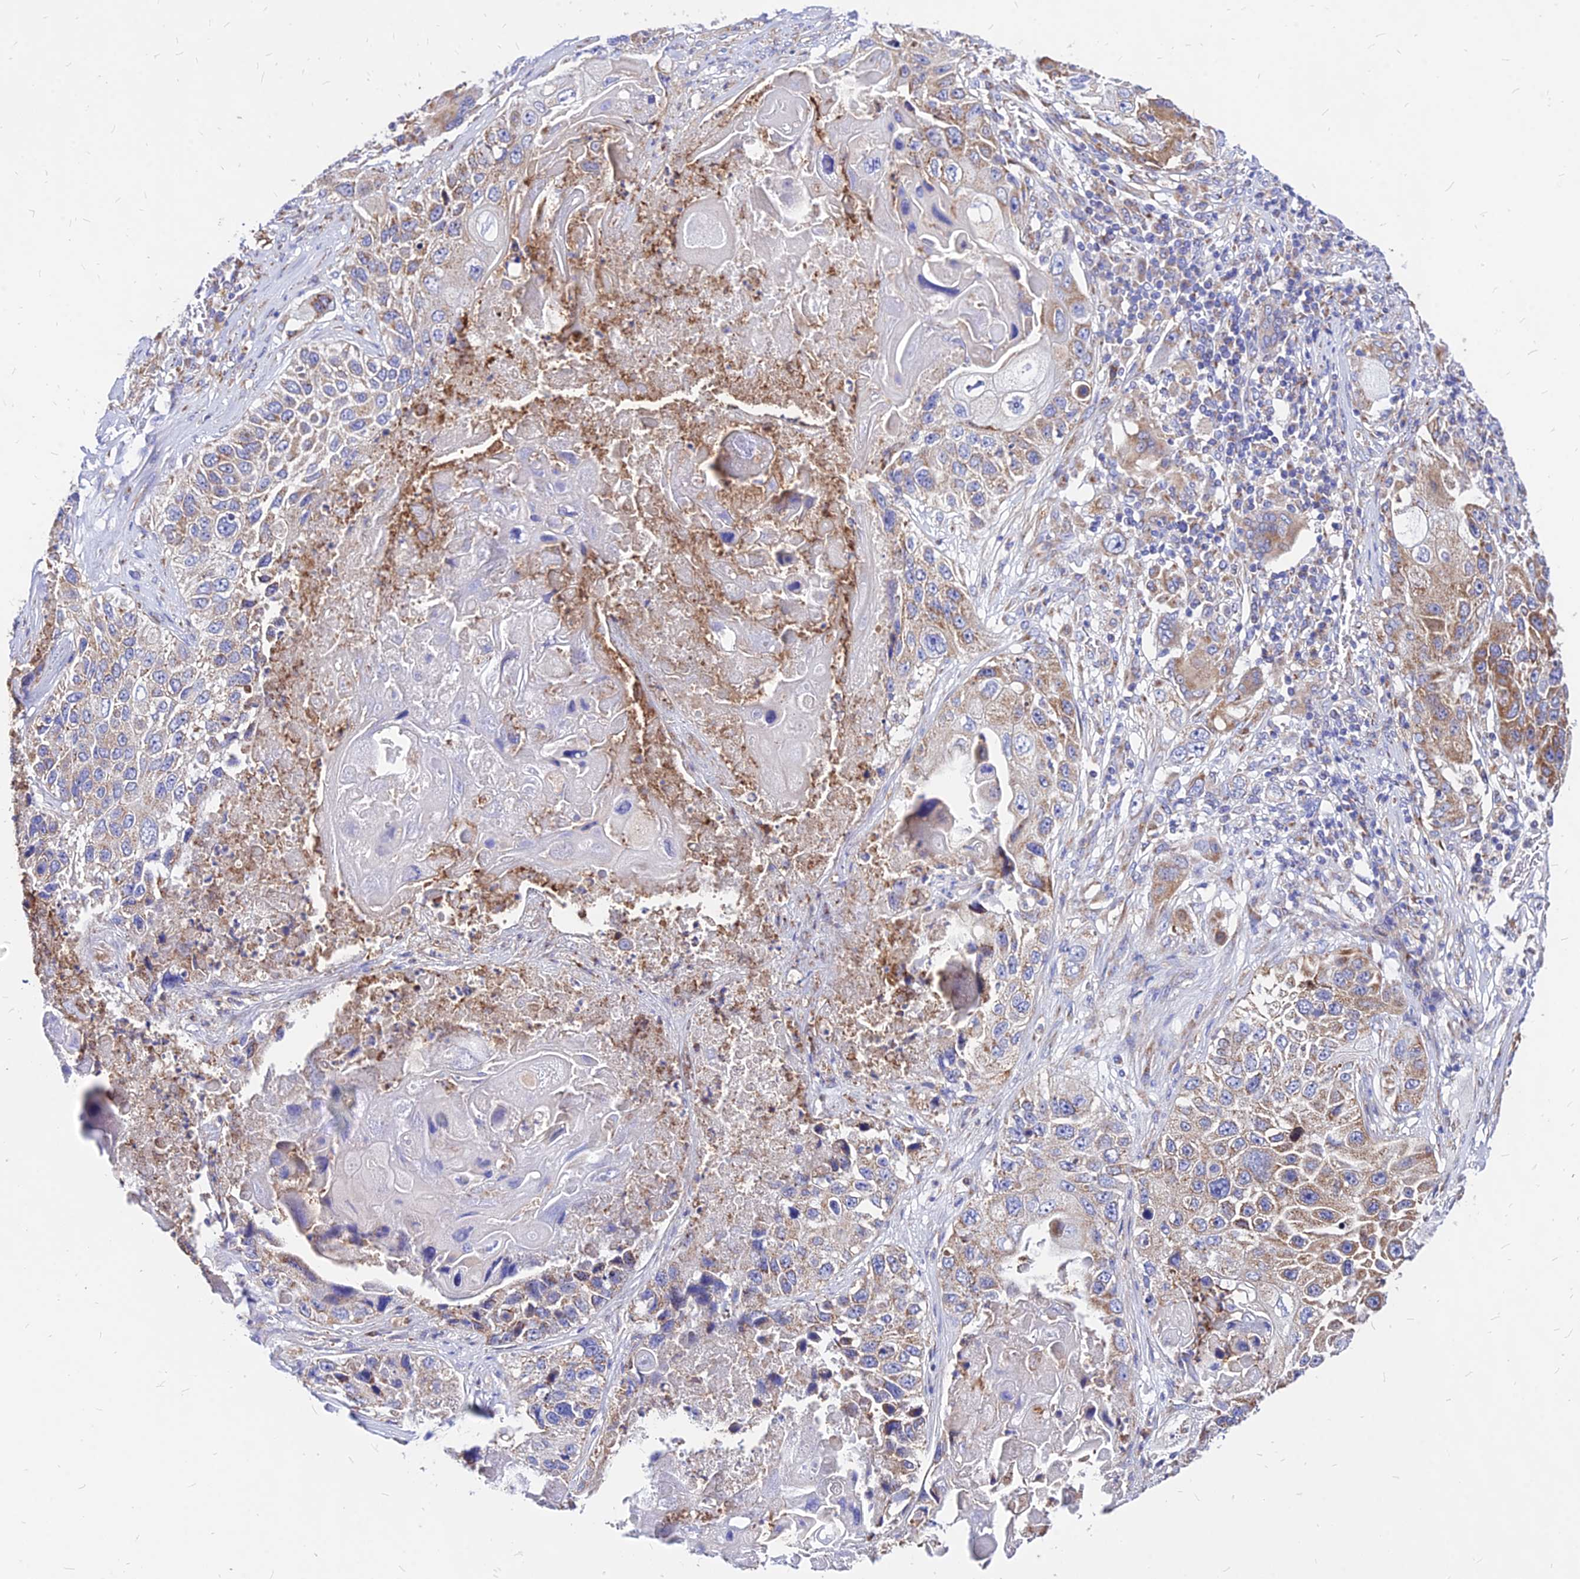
{"staining": {"intensity": "moderate", "quantity": "25%-75%", "location": "cytoplasmic/membranous"}, "tissue": "lung cancer", "cell_type": "Tumor cells", "image_type": "cancer", "snomed": [{"axis": "morphology", "description": "Squamous cell carcinoma, NOS"}, {"axis": "topography", "description": "Lung"}], "caption": "Immunohistochemical staining of lung cancer (squamous cell carcinoma) shows moderate cytoplasmic/membranous protein expression in approximately 25%-75% of tumor cells.", "gene": "MRPL3", "patient": {"sex": "male", "age": 61}}